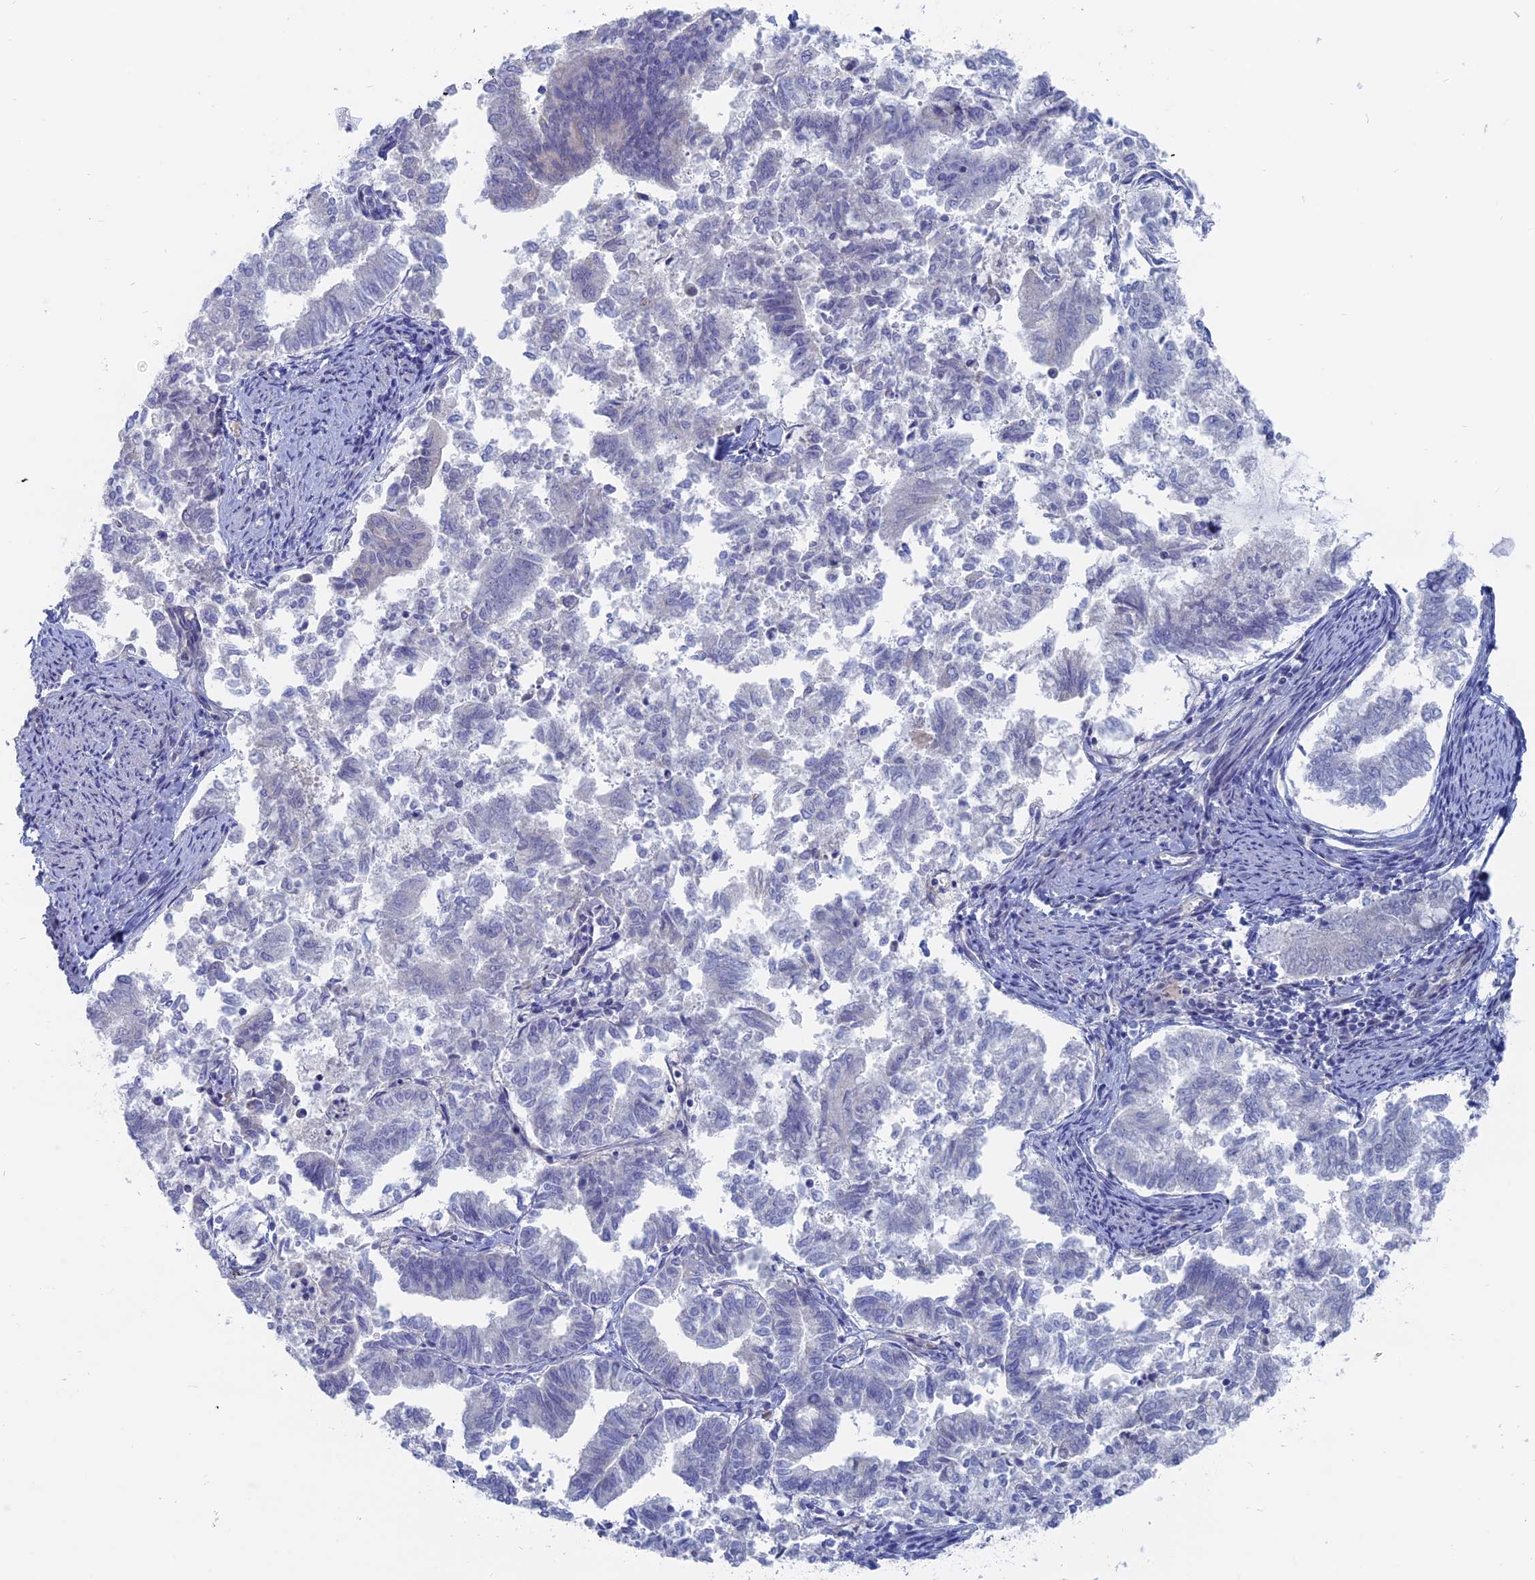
{"staining": {"intensity": "negative", "quantity": "none", "location": "none"}, "tissue": "endometrial cancer", "cell_type": "Tumor cells", "image_type": "cancer", "snomed": [{"axis": "morphology", "description": "Adenocarcinoma, NOS"}, {"axis": "topography", "description": "Endometrium"}], "caption": "Immunohistochemical staining of human adenocarcinoma (endometrial) displays no significant positivity in tumor cells.", "gene": "TBC1D30", "patient": {"sex": "female", "age": 79}}